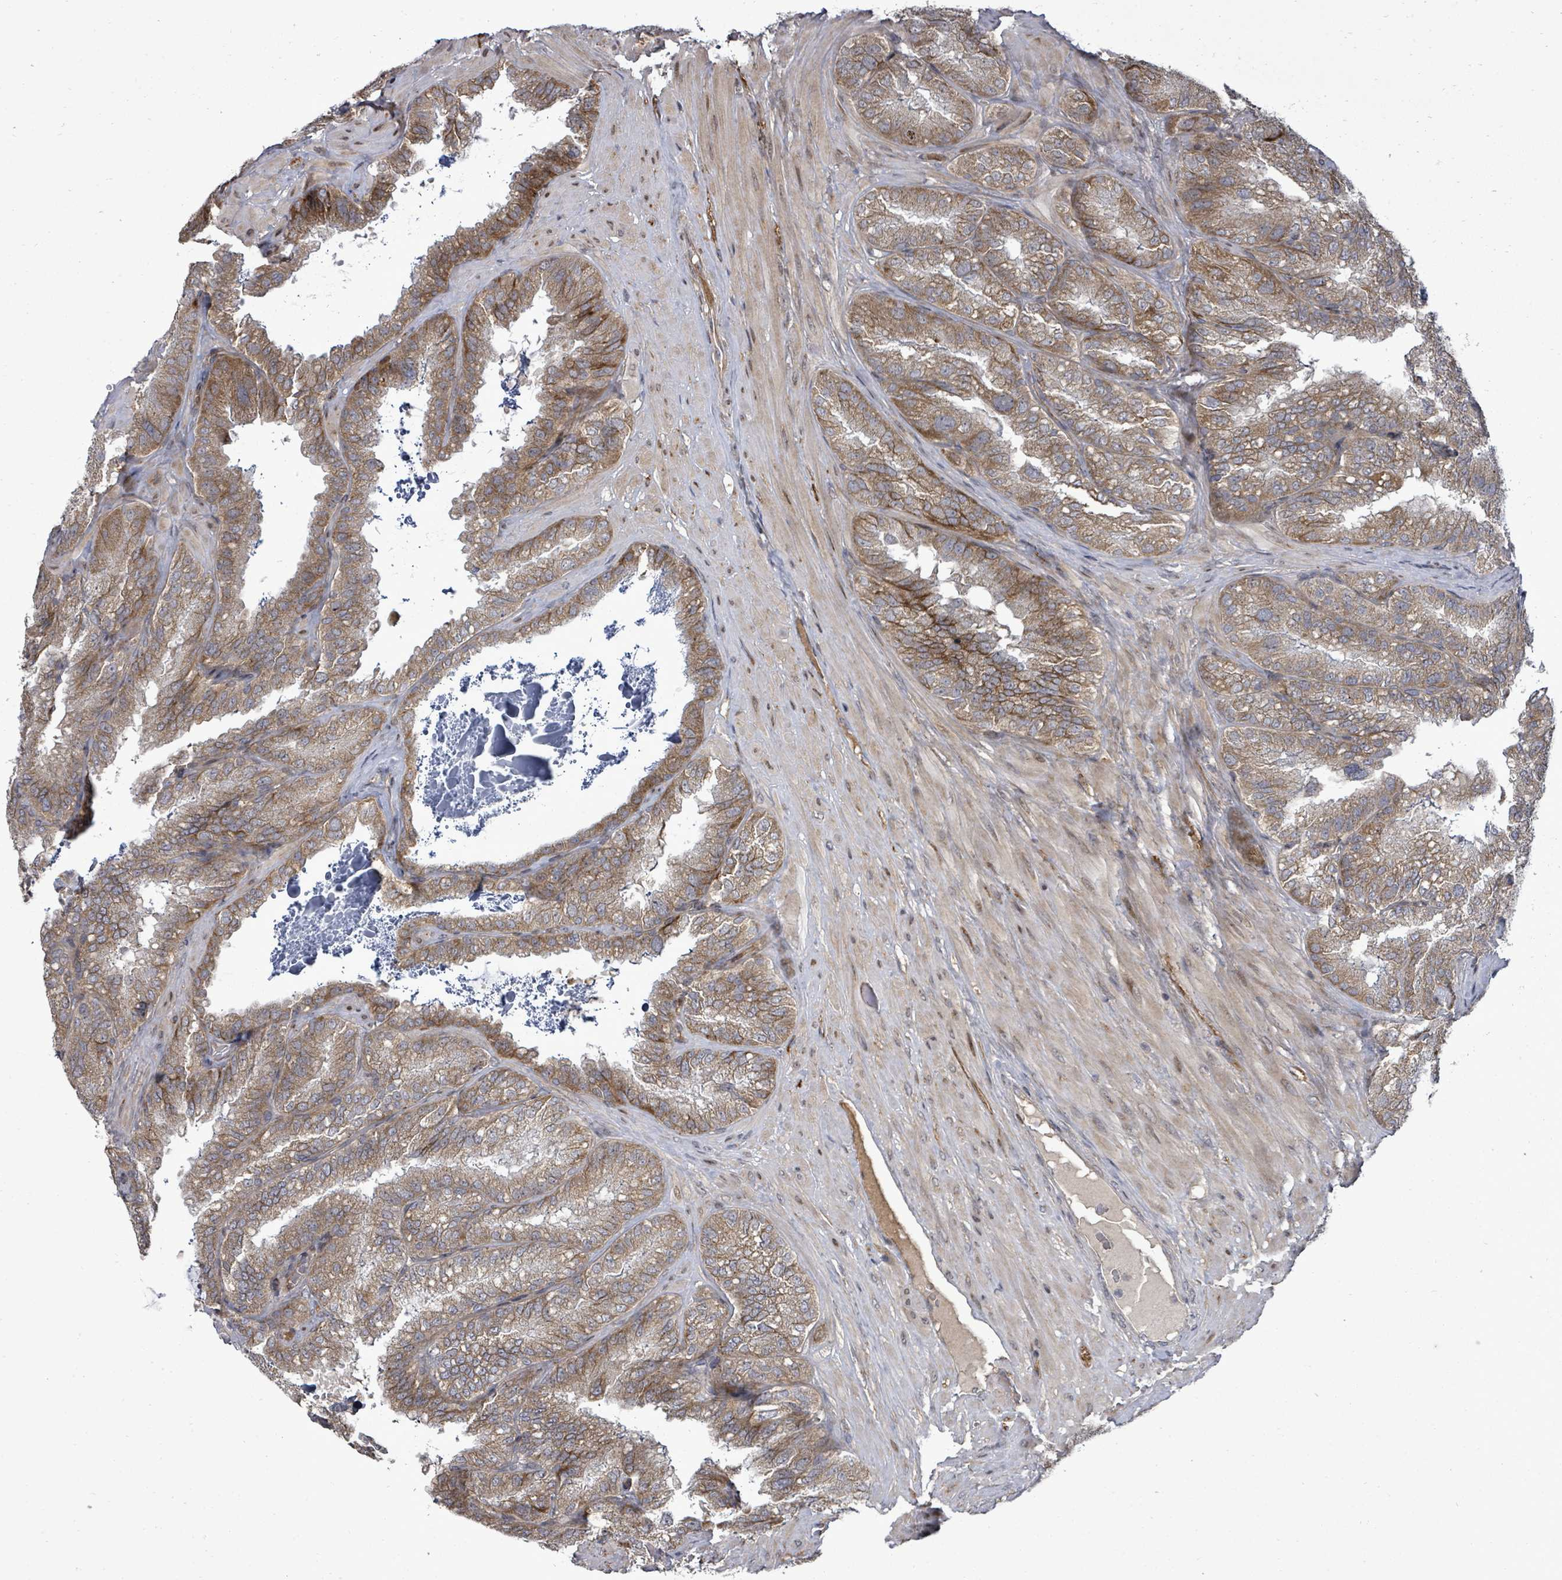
{"staining": {"intensity": "moderate", "quantity": ">75%", "location": "cytoplasmic/membranous,nuclear"}, "tissue": "seminal vesicle", "cell_type": "Glandular cells", "image_type": "normal", "snomed": [{"axis": "morphology", "description": "Normal tissue, NOS"}, {"axis": "topography", "description": "Seminal veicle"}], "caption": "Protein analysis of benign seminal vesicle exhibits moderate cytoplasmic/membranous,nuclear positivity in approximately >75% of glandular cells. (DAB = brown stain, brightfield microscopy at high magnification).", "gene": "KRTAP27", "patient": {"sex": "male", "age": 58}}